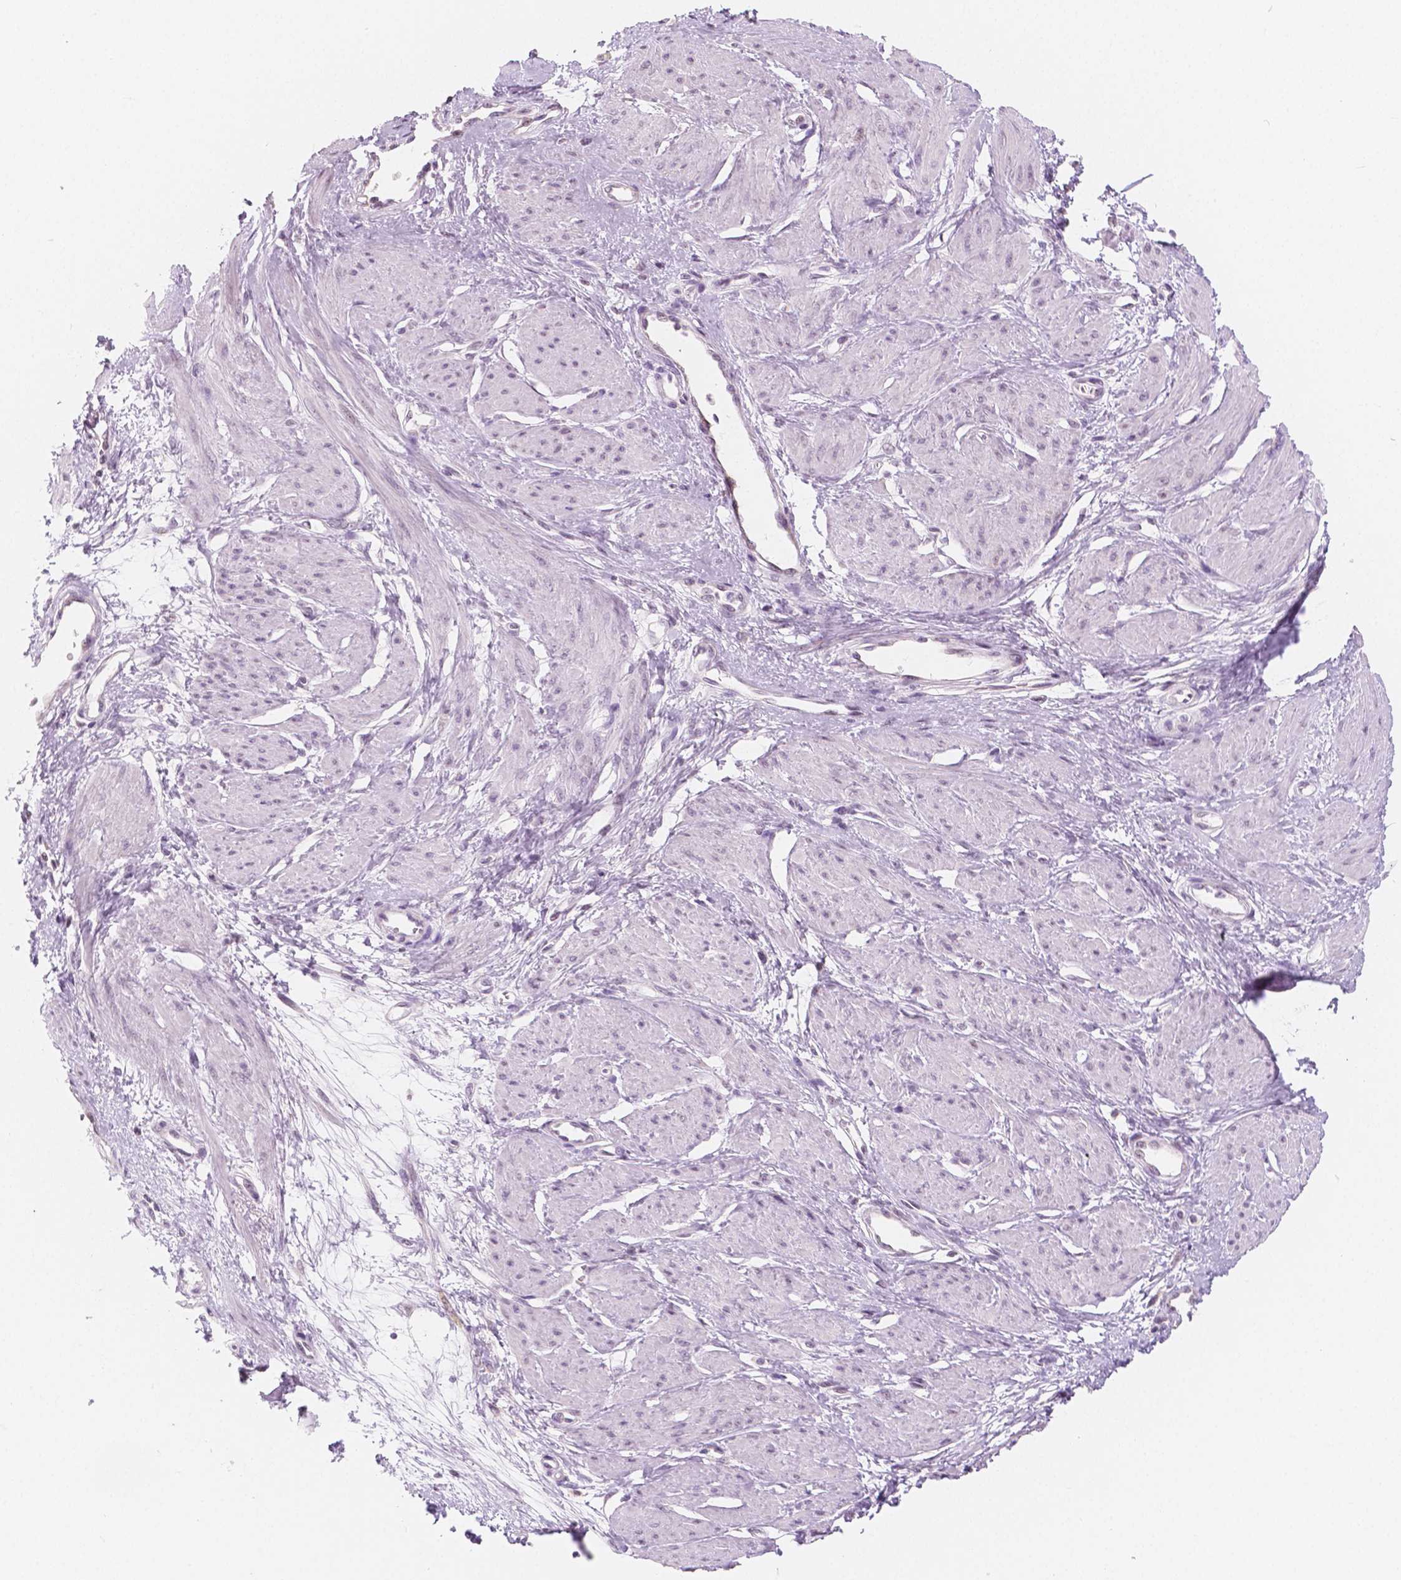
{"staining": {"intensity": "negative", "quantity": "none", "location": "none"}, "tissue": "smooth muscle", "cell_type": "Smooth muscle cells", "image_type": "normal", "snomed": [{"axis": "morphology", "description": "Normal tissue, NOS"}, {"axis": "topography", "description": "Smooth muscle"}, {"axis": "topography", "description": "Uterus"}], "caption": "The histopathology image exhibits no significant positivity in smooth muscle cells of smooth muscle. (DAB IHC visualized using brightfield microscopy, high magnification).", "gene": "NOLC1", "patient": {"sex": "female", "age": 39}}